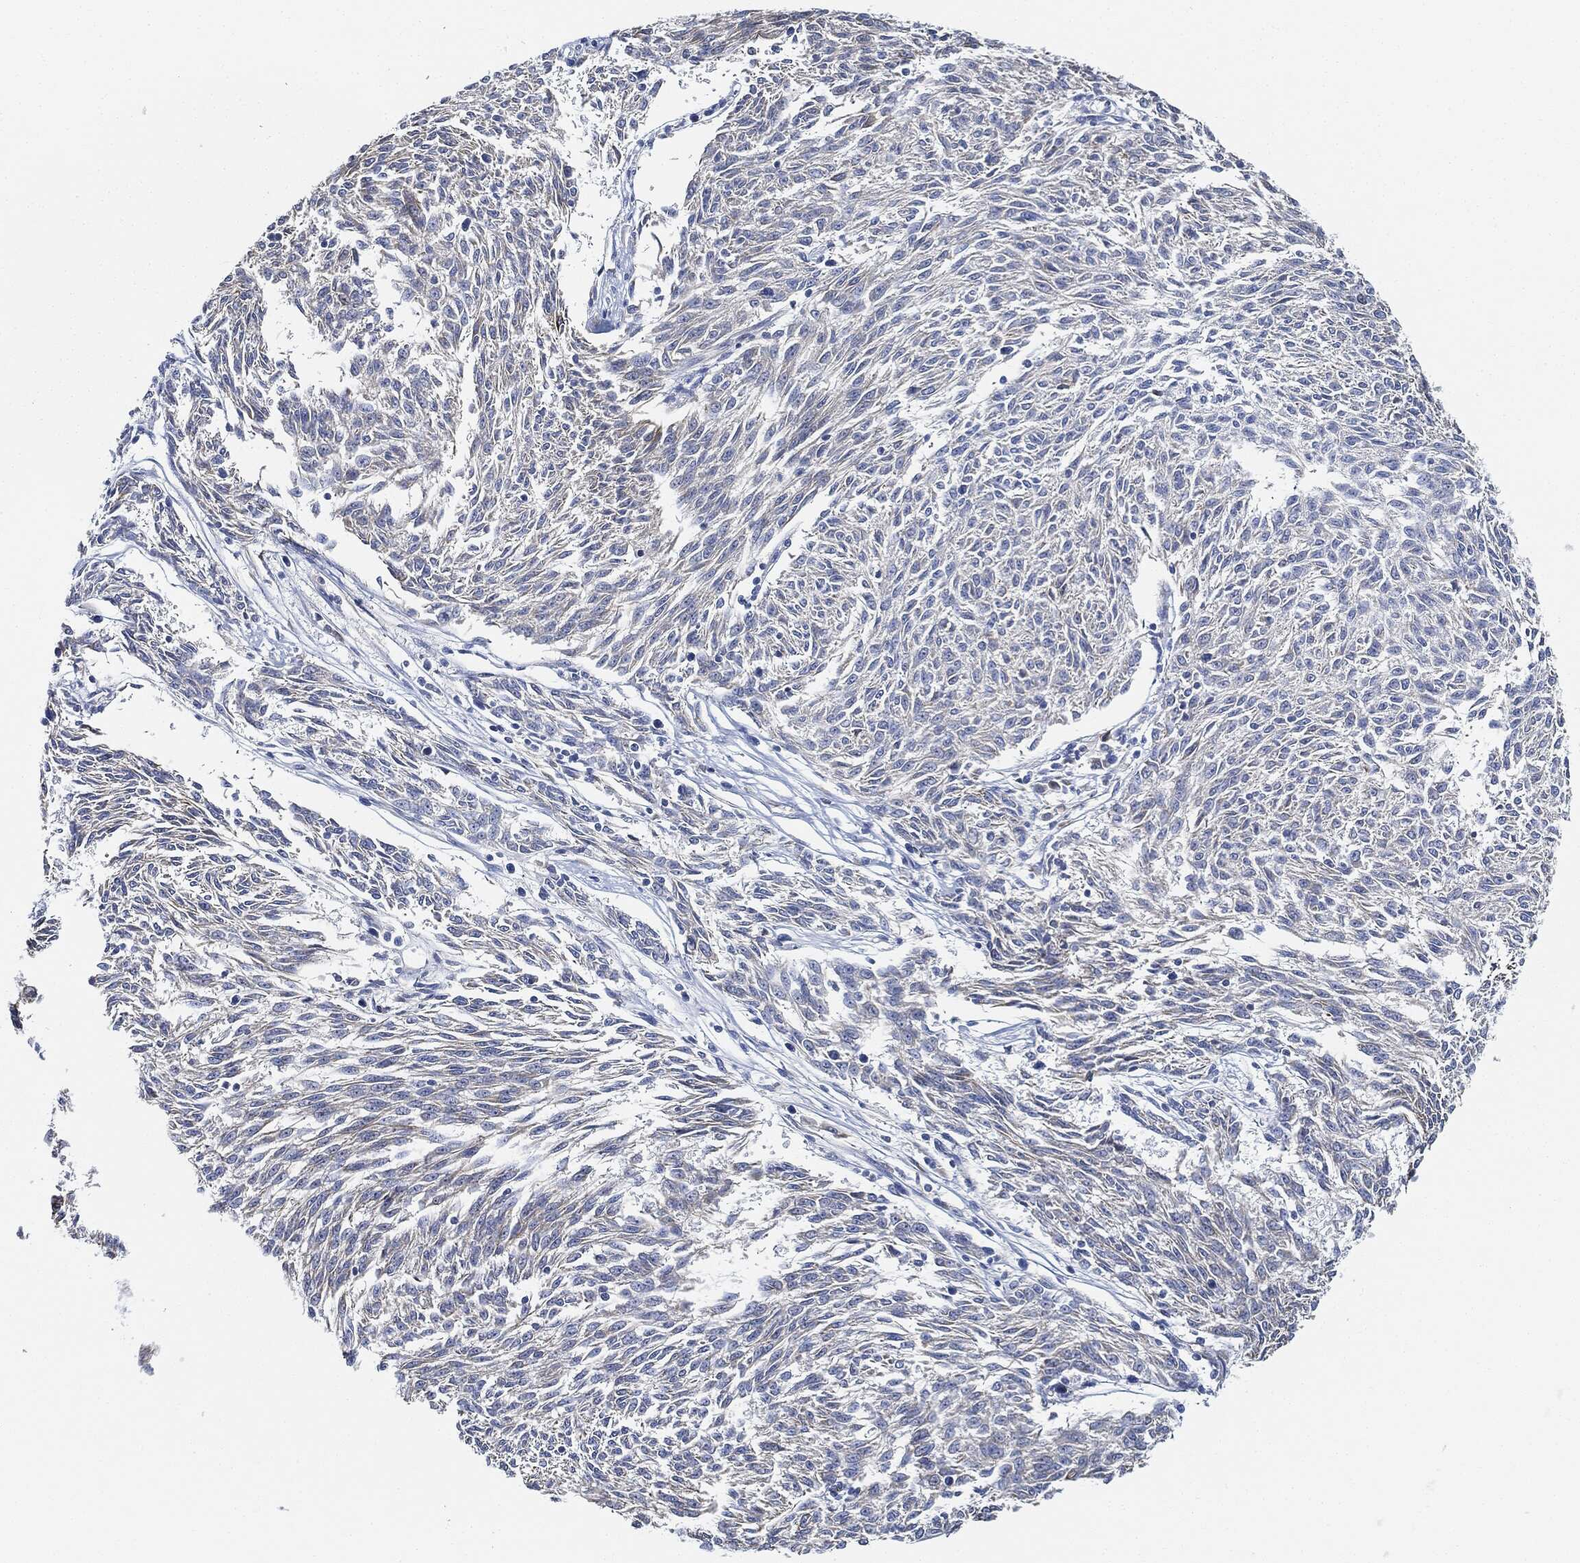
{"staining": {"intensity": "negative", "quantity": "none", "location": "none"}, "tissue": "melanoma", "cell_type": "Tumor cells", "image_type": "cancer", "snomed": [{"axis": "morphology", "description": "Malignant melanoma, NOS"}, {"axis": "topography", "description": "Skin"}], "caption": "Image shows no significant protein staining in tumor cells of malignant melanoma.", "gene": "THSD1", "patient": {"sex": "female", "age": 72}}